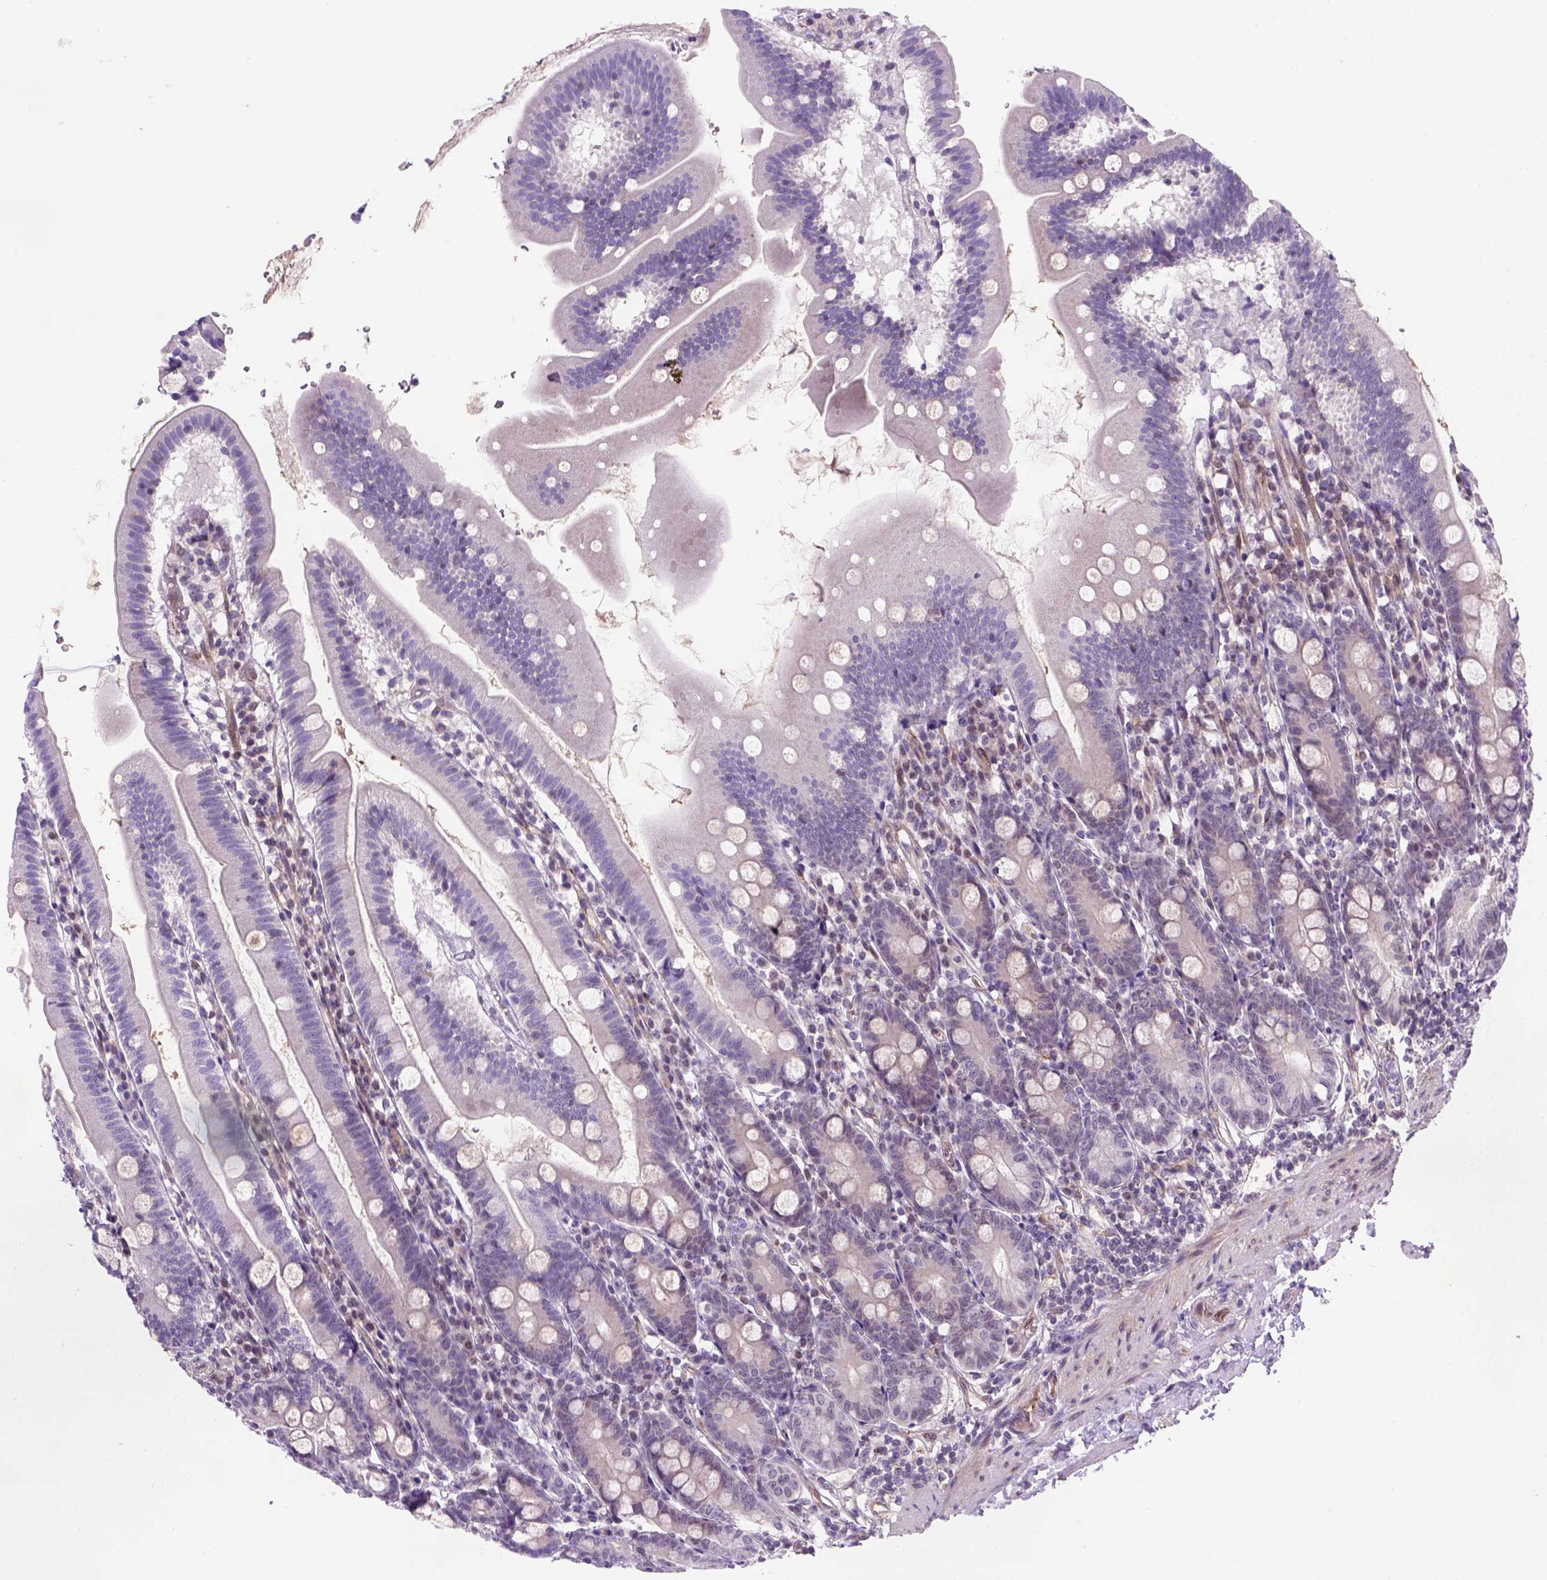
{"staining": {"intensity": "moderate", "quantity": "<25%", "location": "nuclear"}, "tissue": "duodenum", "cell_type": "Glandular cells", "image_type": "normal", "snomed": [{"axis": "morphology", "description": "Normal tissue, NOS"}, {"axis": "topography", "description": "Duodenum"}], "caption": "Glandular cells exhibit moderate nuclear expression in about <25% of cells in benign duodenum. The staining was performed using DAB to visualize the protein expression in brown, while the nuclei were stained in blue with hematoxylin (Magnification: 20x).", "gene": "MGMT", "patient": {"sex": "female", "age": 67}}